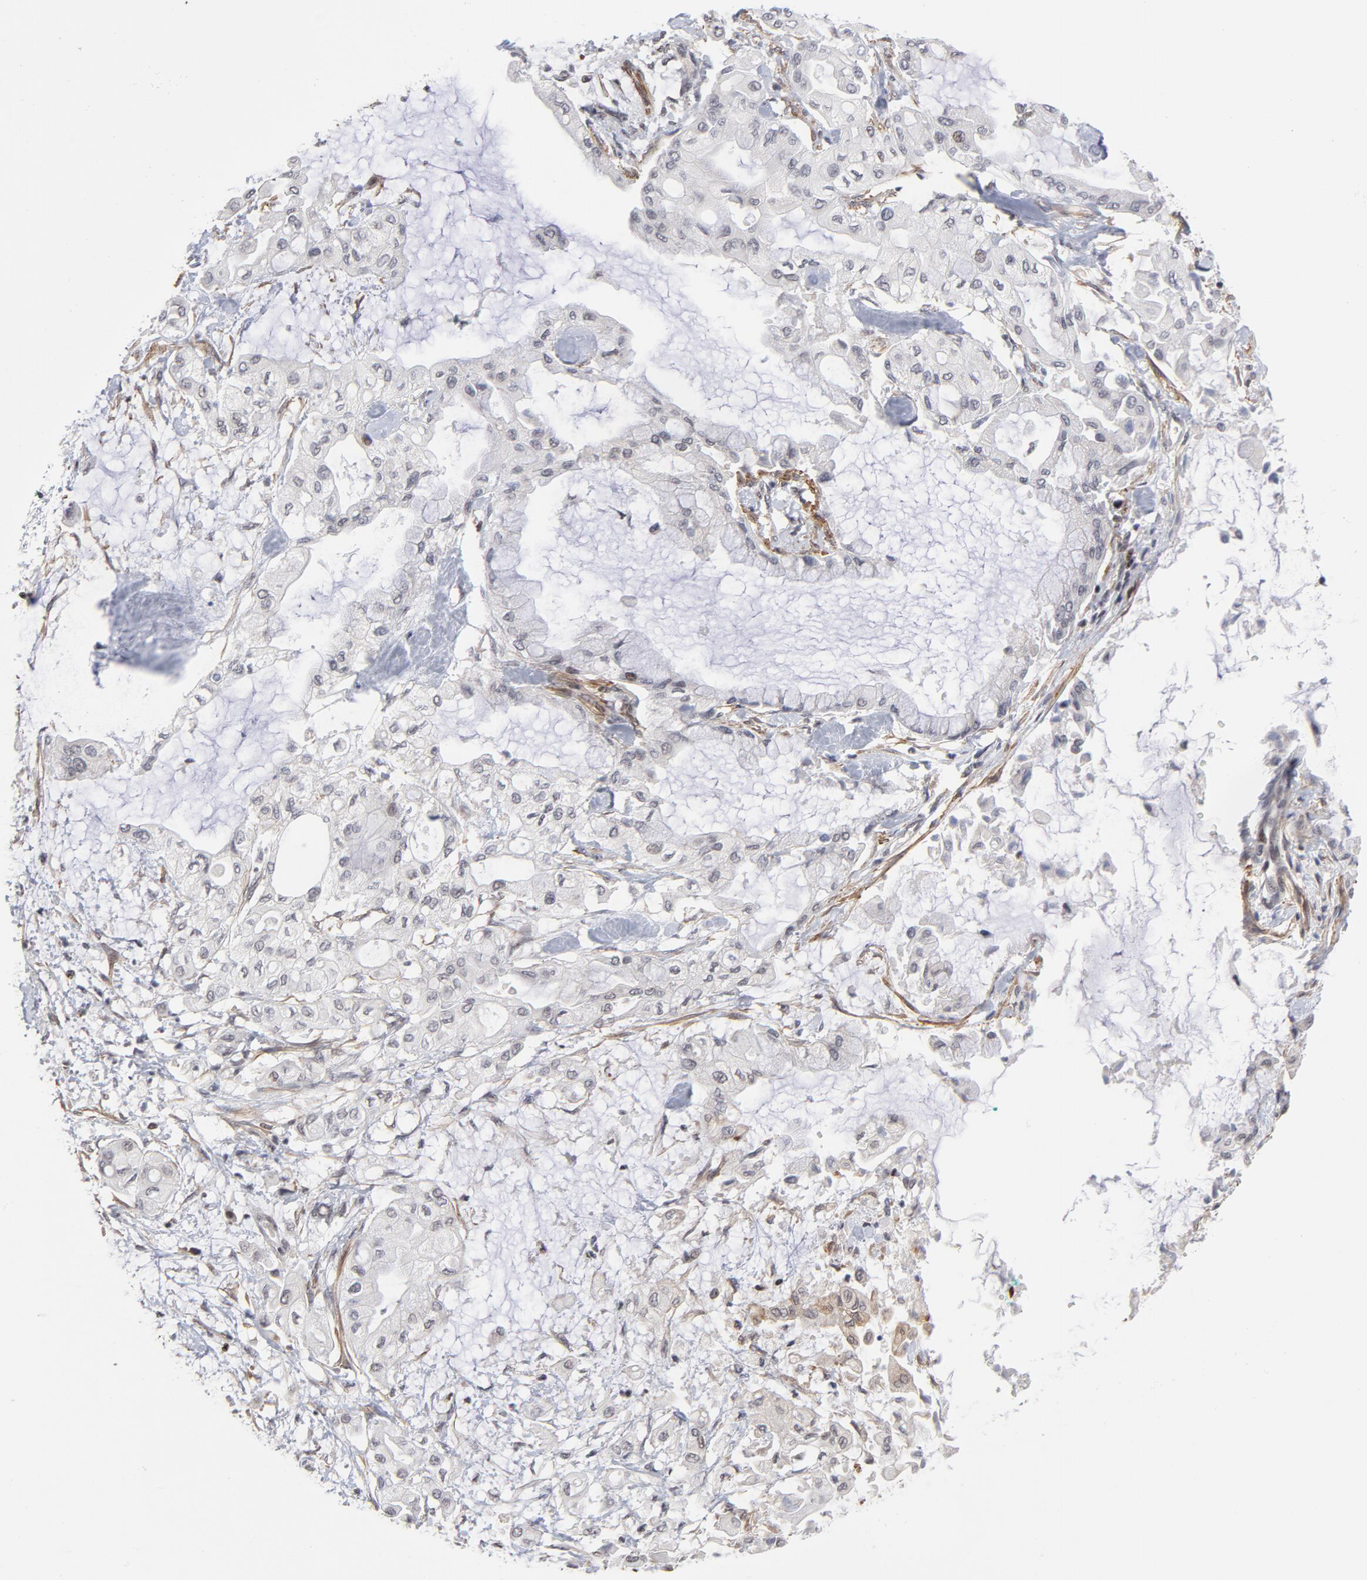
{"staining": {"intensity": "weak", "quantity": "<25%", "location": "cytoplasmic/membranous"}, "tissue": "pancreatic cancer", "cell_type": "Tumor cells", "image_type": "cancer", "snomed": [{"axis": "morphology", "description": "Adenocarcinoma, NOS"}, {"axis": "morphology", "description": "Adenocarcinoma, metastatic, NOS"}, {"axis": "topography", "description": "Lymph node"}, {"axis": "topography", "description": "Pancreas"}, {"axis": "topography", "description": "Duodenum"}], "caption": "This is an IHC histopathology image of human metastatic adenocarcinoma (pancreatic). There is no staining in tumor cells.", "gene": "CTCF", "patient": {"sex": "female", "age": 64}}